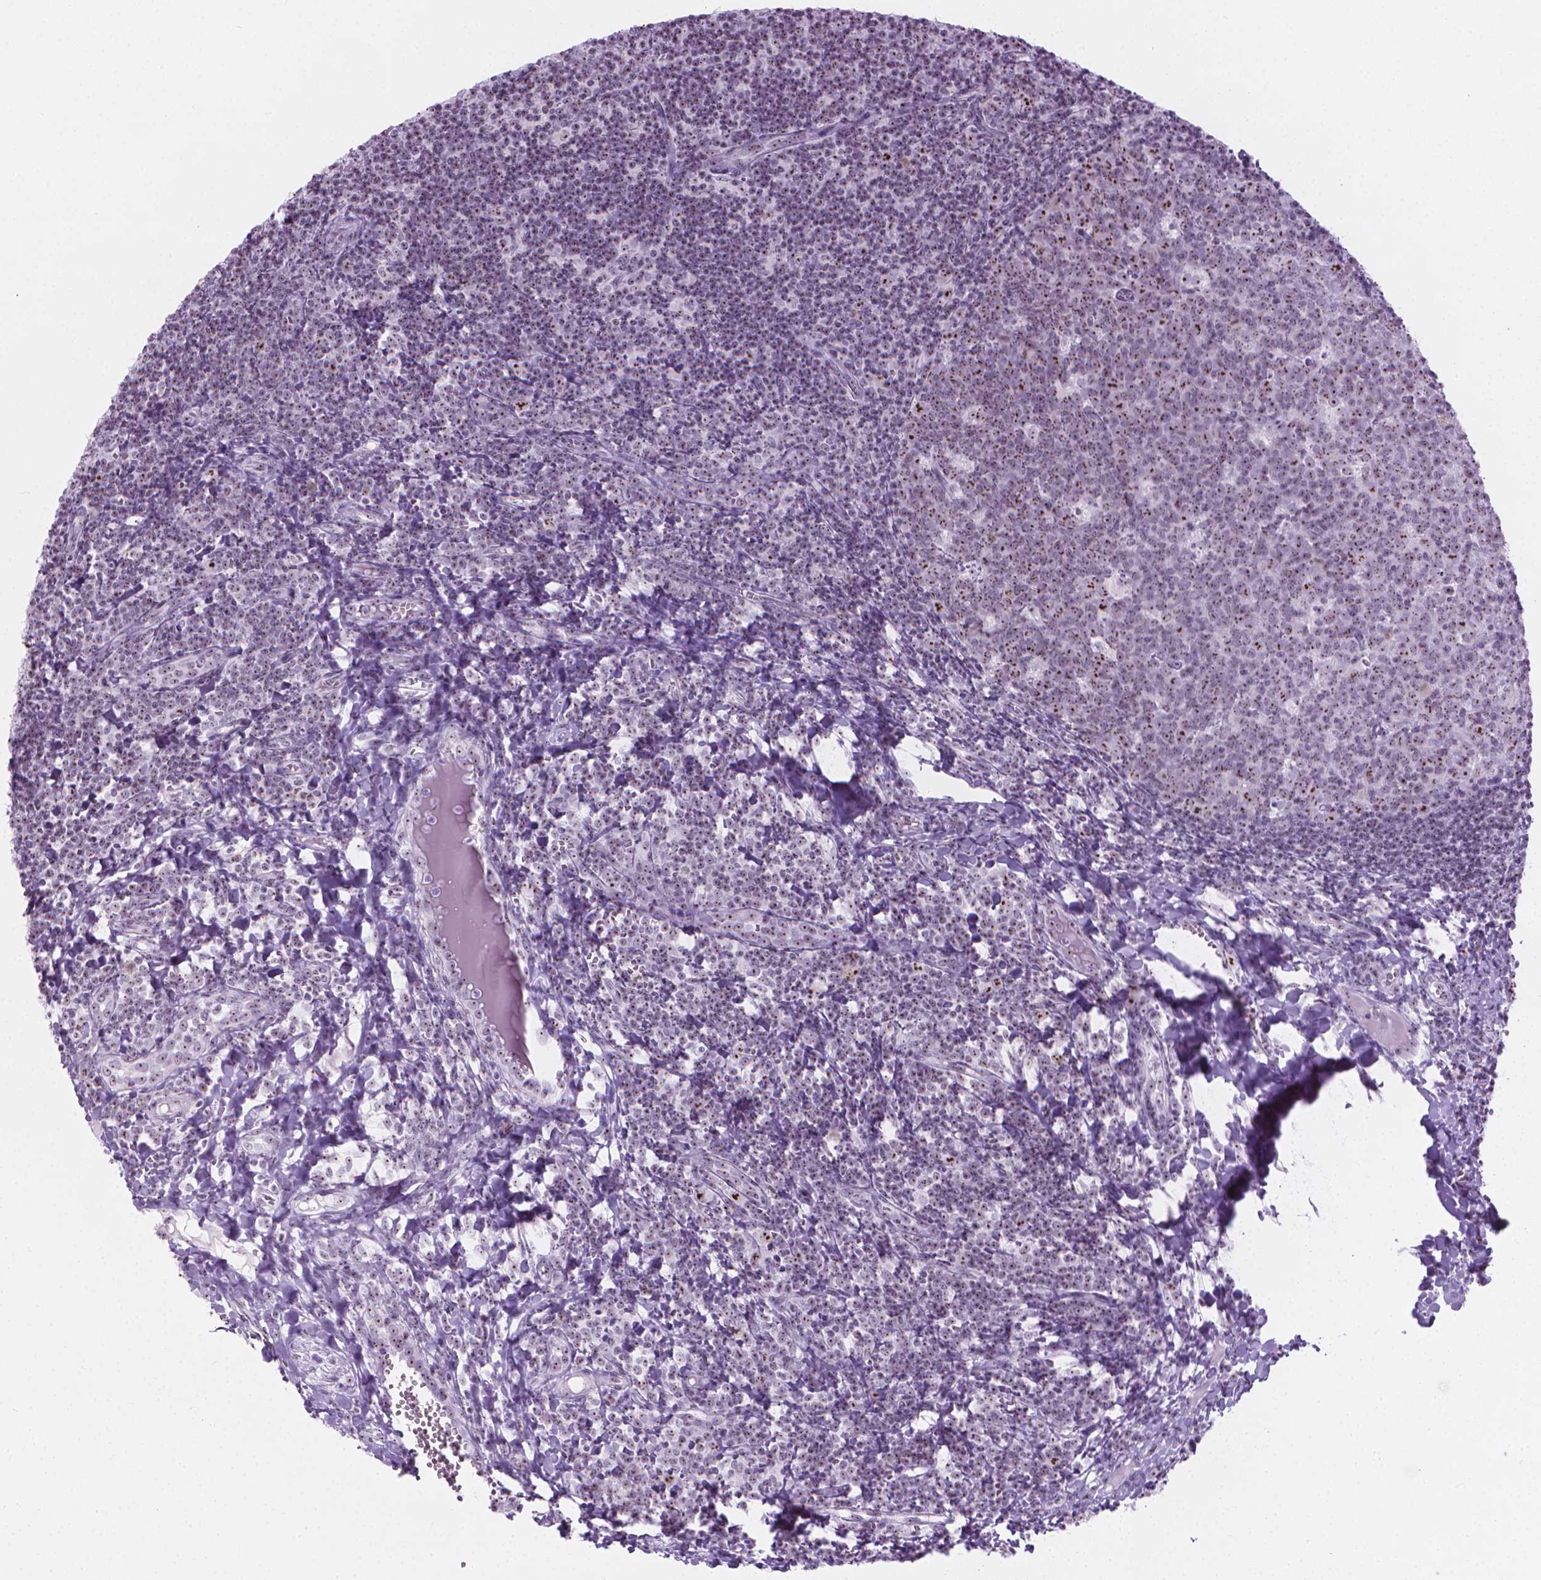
{"staining": {"intensity": "moderate", "quantity": "25%-75%", "location": "nuclear"}, "tissue": "lymph node", "cell_type": "Germinal center cells", "image_type": "normal", "snomed": [{"axis": "morphology", "description": "Normal tissue, NOS"}, {"axis": "topography", "description": "Lymph node"}], "caption": "High-magnification brightfield microscopy of benign lymph node stained with DAB (brown) and counterstained with hematoxylin (blue). germinal center cells exhibit moderate nuclear positivity is present in about25%-75% of cells. The protein is shown in brown color, while the nuclei are stained blue.", "gene": "NOL7", "patient": {"sex": "female", "age": 21}}